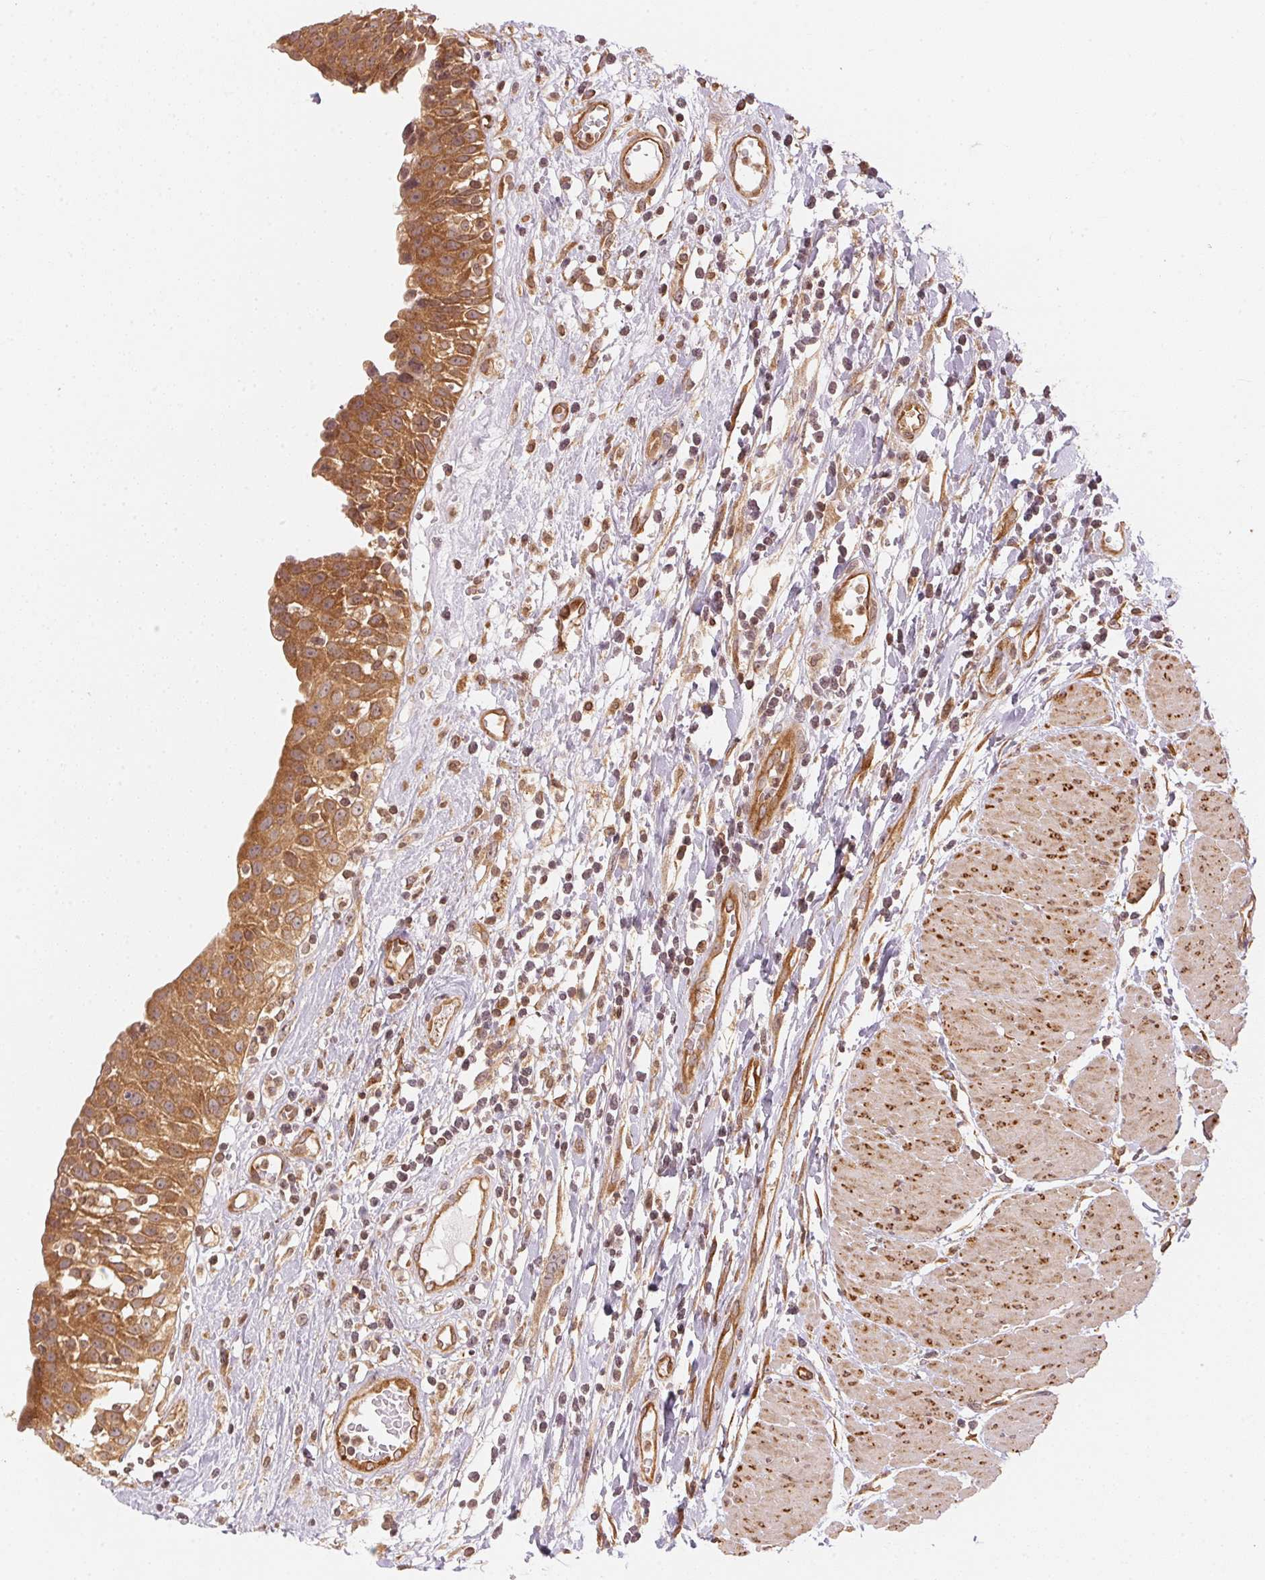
{"staining": {"intensity": "moderate", "quantity": ">75%", "location": "cytoplasmic/membranous"}, "tissue": "urinary bladder", "cell_type": "Urothelial cells", "image_type": "normal", "snomed": [{"axis": "morphology", "description": "Normal tissue, NOS"}, {"axis": "topography", "description": "Urinary bladder"}], "caption": "Moderate cytoplasmic/membranous protein expression is present in approximately >75% of urothelial cells in urinary bladder.", "gene": "STRN4", "patient": {"sex": "male", "age": 64}}